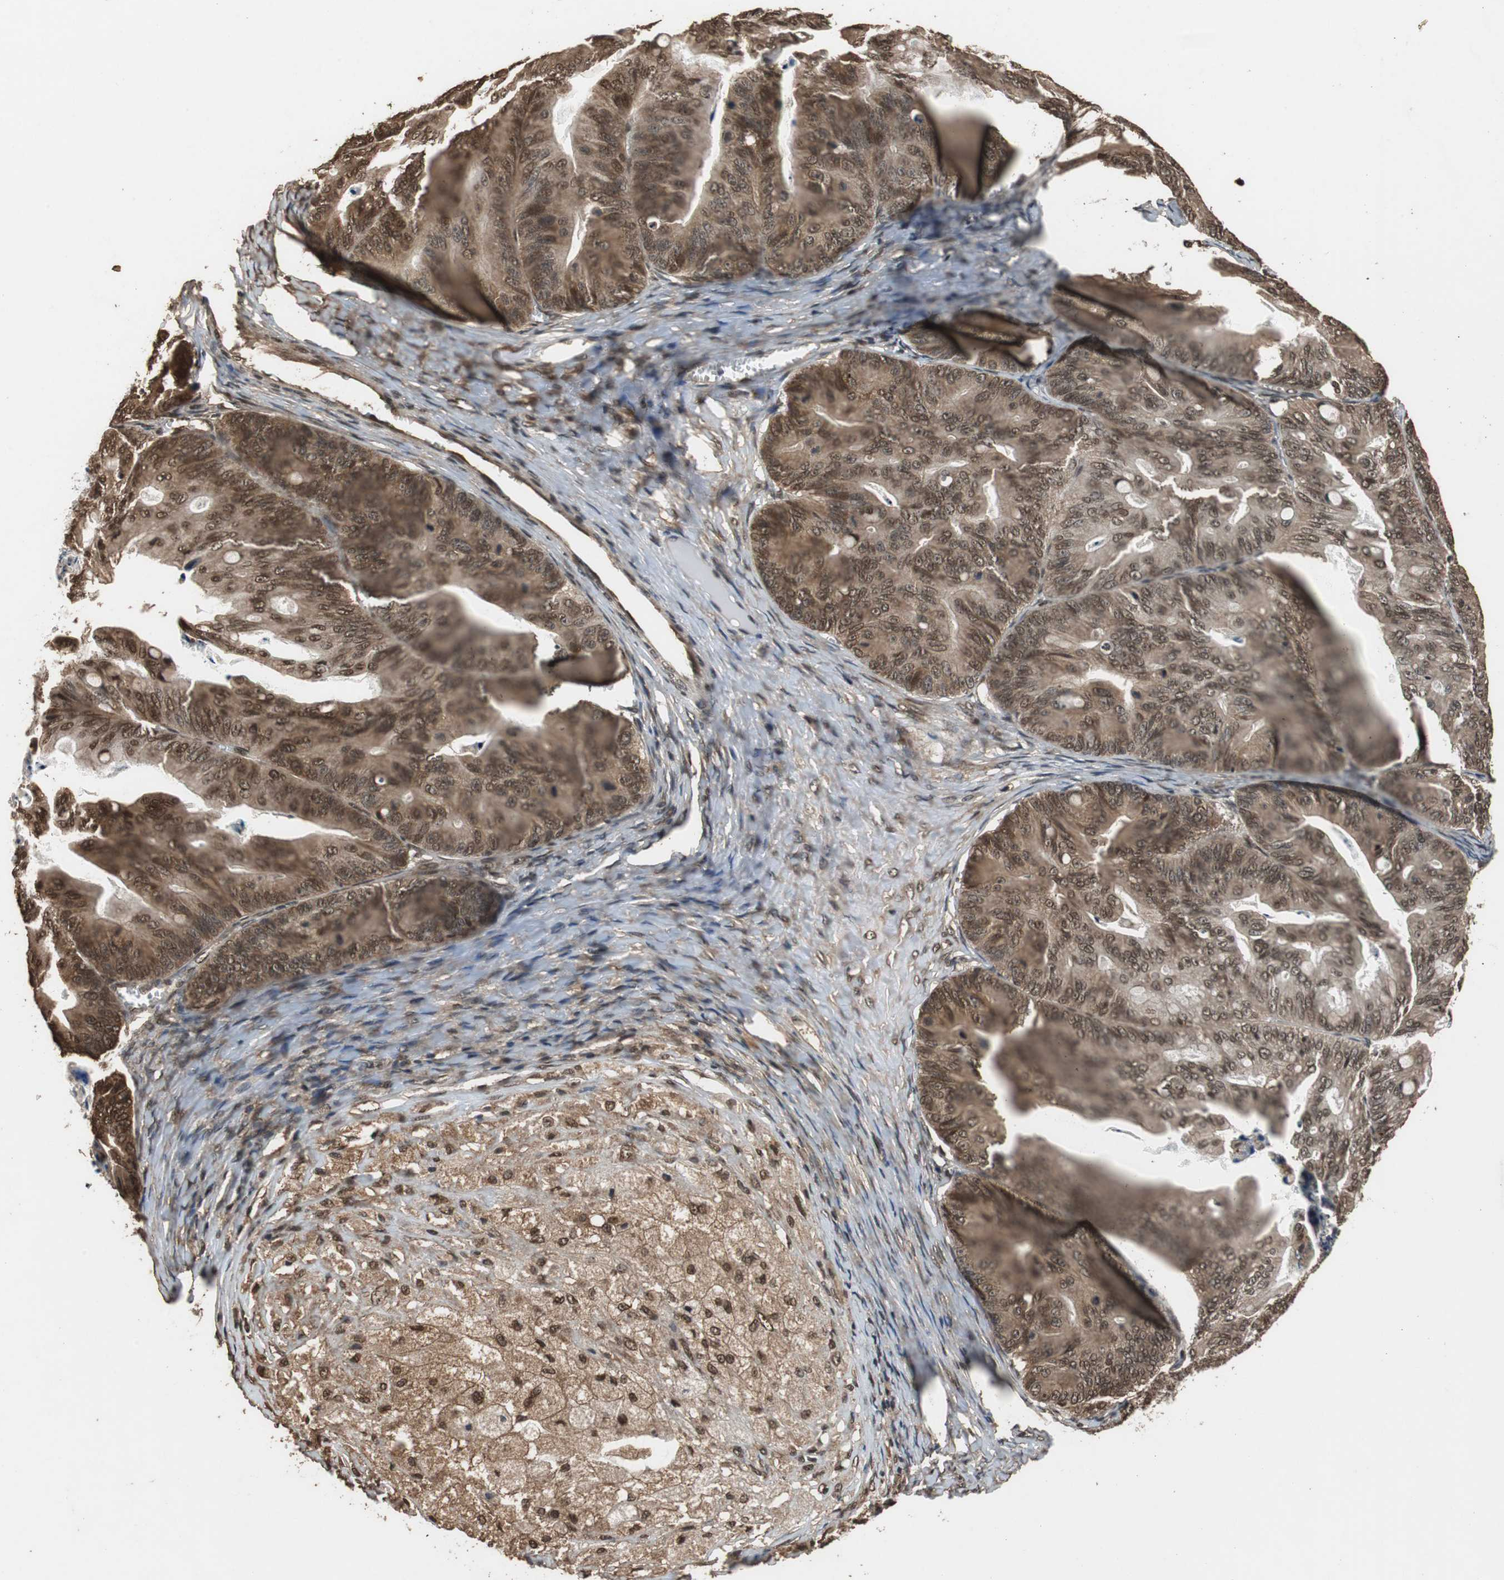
{"staining": {"intensity": "moderate", "quantity": ">75%", "location": "cytoplasmic/membranous,nuclear"}, "tissue": "ovarian cancer", "cell_type": "Tumor cells", "image_type": "cancer", "snomed": [{"axis": "morphology", "description": "Cystadenocarcinoma, mucinous, NOS"}, {"axis": "topography", "description": "Ovary"}], "caption": "This image exhibits ovarian cancer (mucinous cystadenocarcinoma) stained with immunohistochemistry (IHC) to label a protein in brown. The cytoplasmic/membranous and nuclear of tumor cells show moderate positivity for the protein. Nuclei are counter-stained blue.", "gene": "ZNF18", "patient": {"sex": "female", "age": 36}}